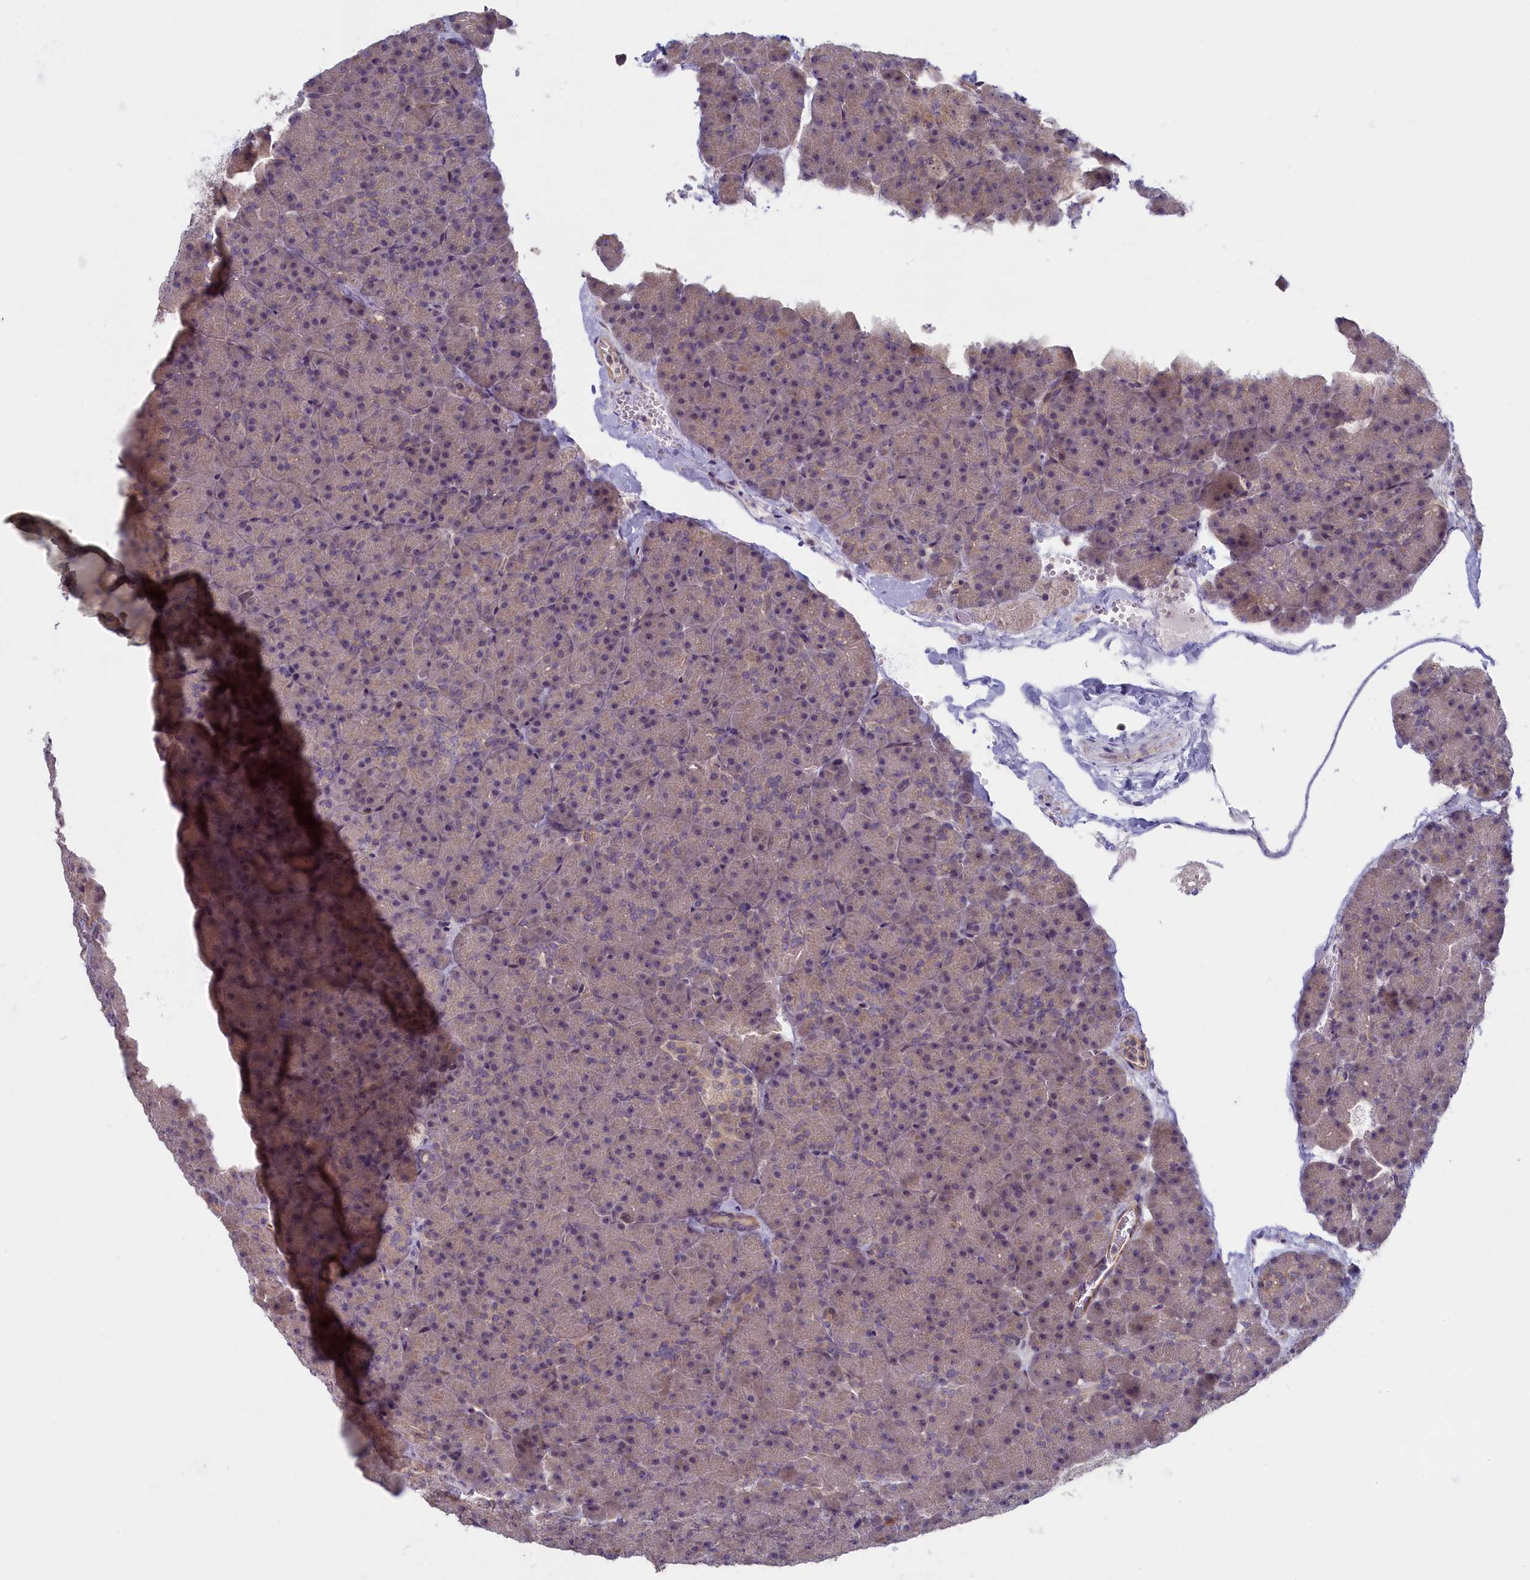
{"staining": {"intensity": "weak", "quantity": "<25%", "location": "cytoplasmic/membranous"}, "tissue": "pancreas", "cell_type": "Exocrine glandular cells", "image_type": "normal", "snomed": [{"axis": "morphology", "description": "Normal tissue, NOS"}, {"axis": "topography", "description": "Pancreas"}], "caption": "There is no significant staining in exocrine glandular cells of pancreas.", "gene": "TRPM4", "patient": {"sex": "male", "age": 36}}